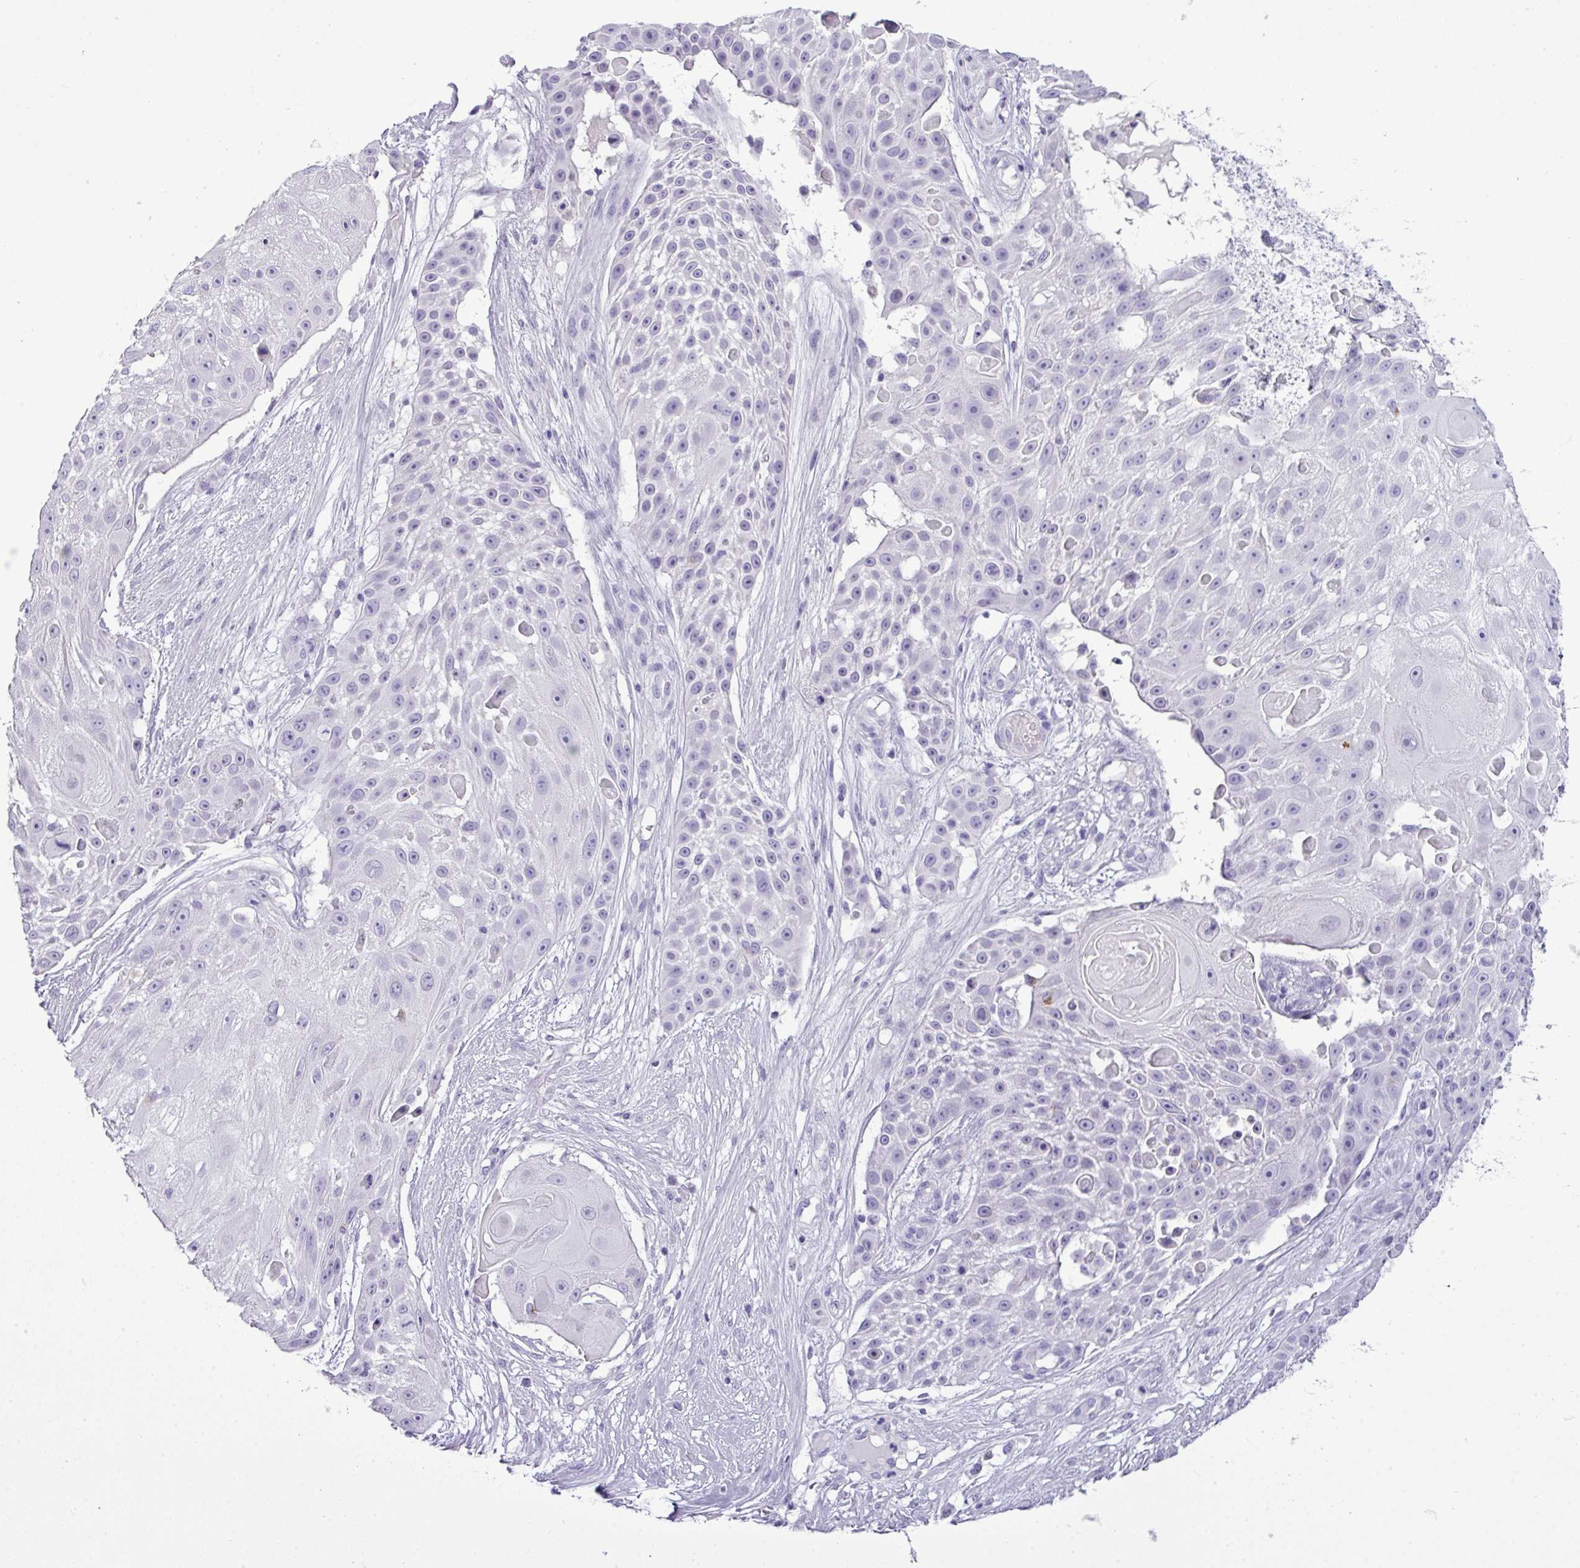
{"staining": {"intensity": "negative", "quantity": "none", "location": "none"}, "tissue": "skin cancer", "cell_type": "Tumor cells", "image_type": "cancer", "snomed": [{"axis": "morphology", "description": "Squamous cell carcinoma, NOS"}, {"axis": "topography", "description": "Skin"}], "caption": "DAB immunohistochemical staining of skin squamous cell carcinoma shows no significant positivity in tumor cells. (Brightfield microscopy of DAB IHC at high magnification).", "gene": "RBMXL2", "patient": {"sex": "female", "age": 86}}